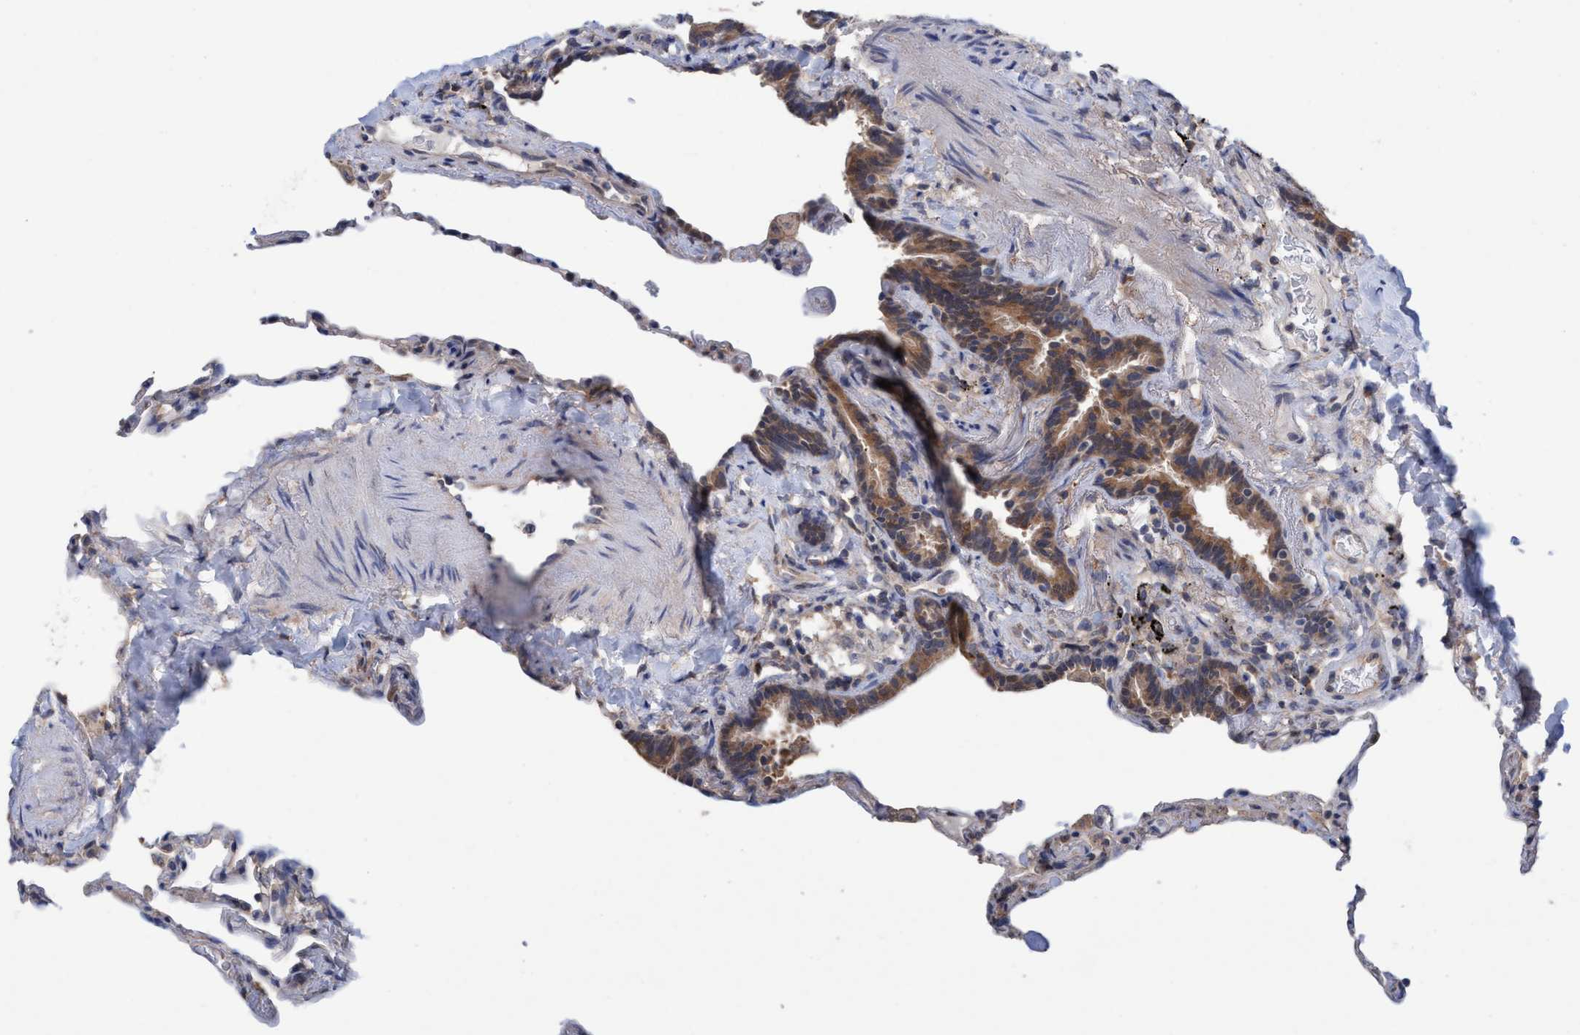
{"staining": {"intensity": "negative", "quantity": "none", "location": "none"}, "tissue": "lung", "cell_type": "Alveolar cells", "image_type": "normal", "snomed": [{"axis": "morphology", "description": "Normal tissue, NOS"}, {"axis": "topography", "description": "Lung"}], "caption": "Immunohistochemical staining of normal human lung demonstrates no significant expression in alveolar cells. (Stains: DAB (3,3'-diaminobenzidine) immunohistochemistry (IHC) with hematoxylin counter stain, Microscopy: brightfield microscopy at high magnification).", "gene": "GLOD4", "patient": {"sex": "male", "age": 59}}